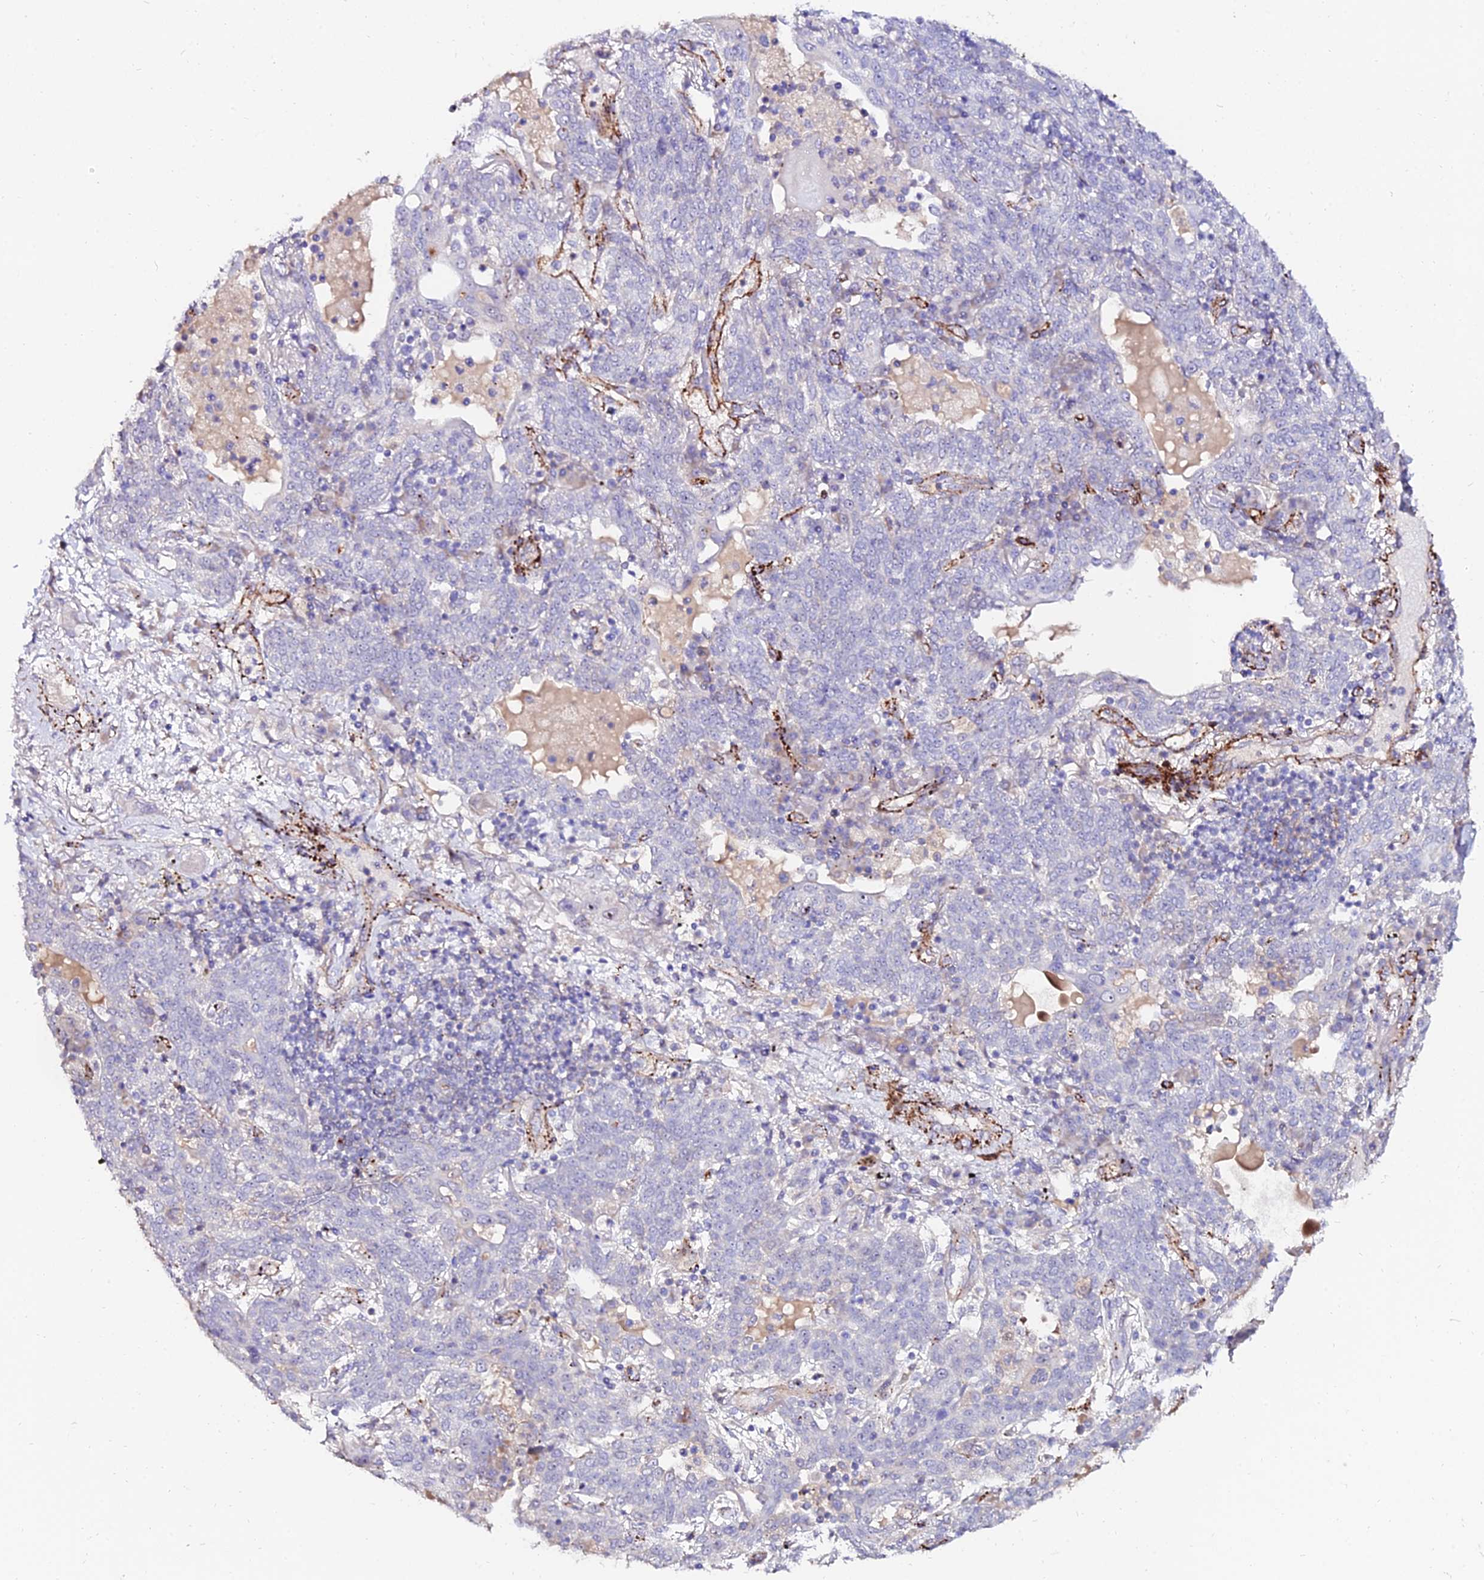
{"staining": {"intensity": "negative", "quantity": "none", "location": "none"}, "tissue": "lung cancer", "cell_type": "Tumor cells", "image_type": "cancer", "snomed": [{"axis": "morphology", "description": "Squamous cell carcinoma, NOS"}, {"axis": "topography", "description": "Lung"}], "caption": "Micrograph shows no protein staining in tumor cells of lung cancer tissue. (Brightfield microscopy of DAB (3,3'-diaminobenzidine) immunohistochemistry (IHC) at high magnification).", "gene": "ALDH3B2", "patient": {"sex": "female", "age": 70}}